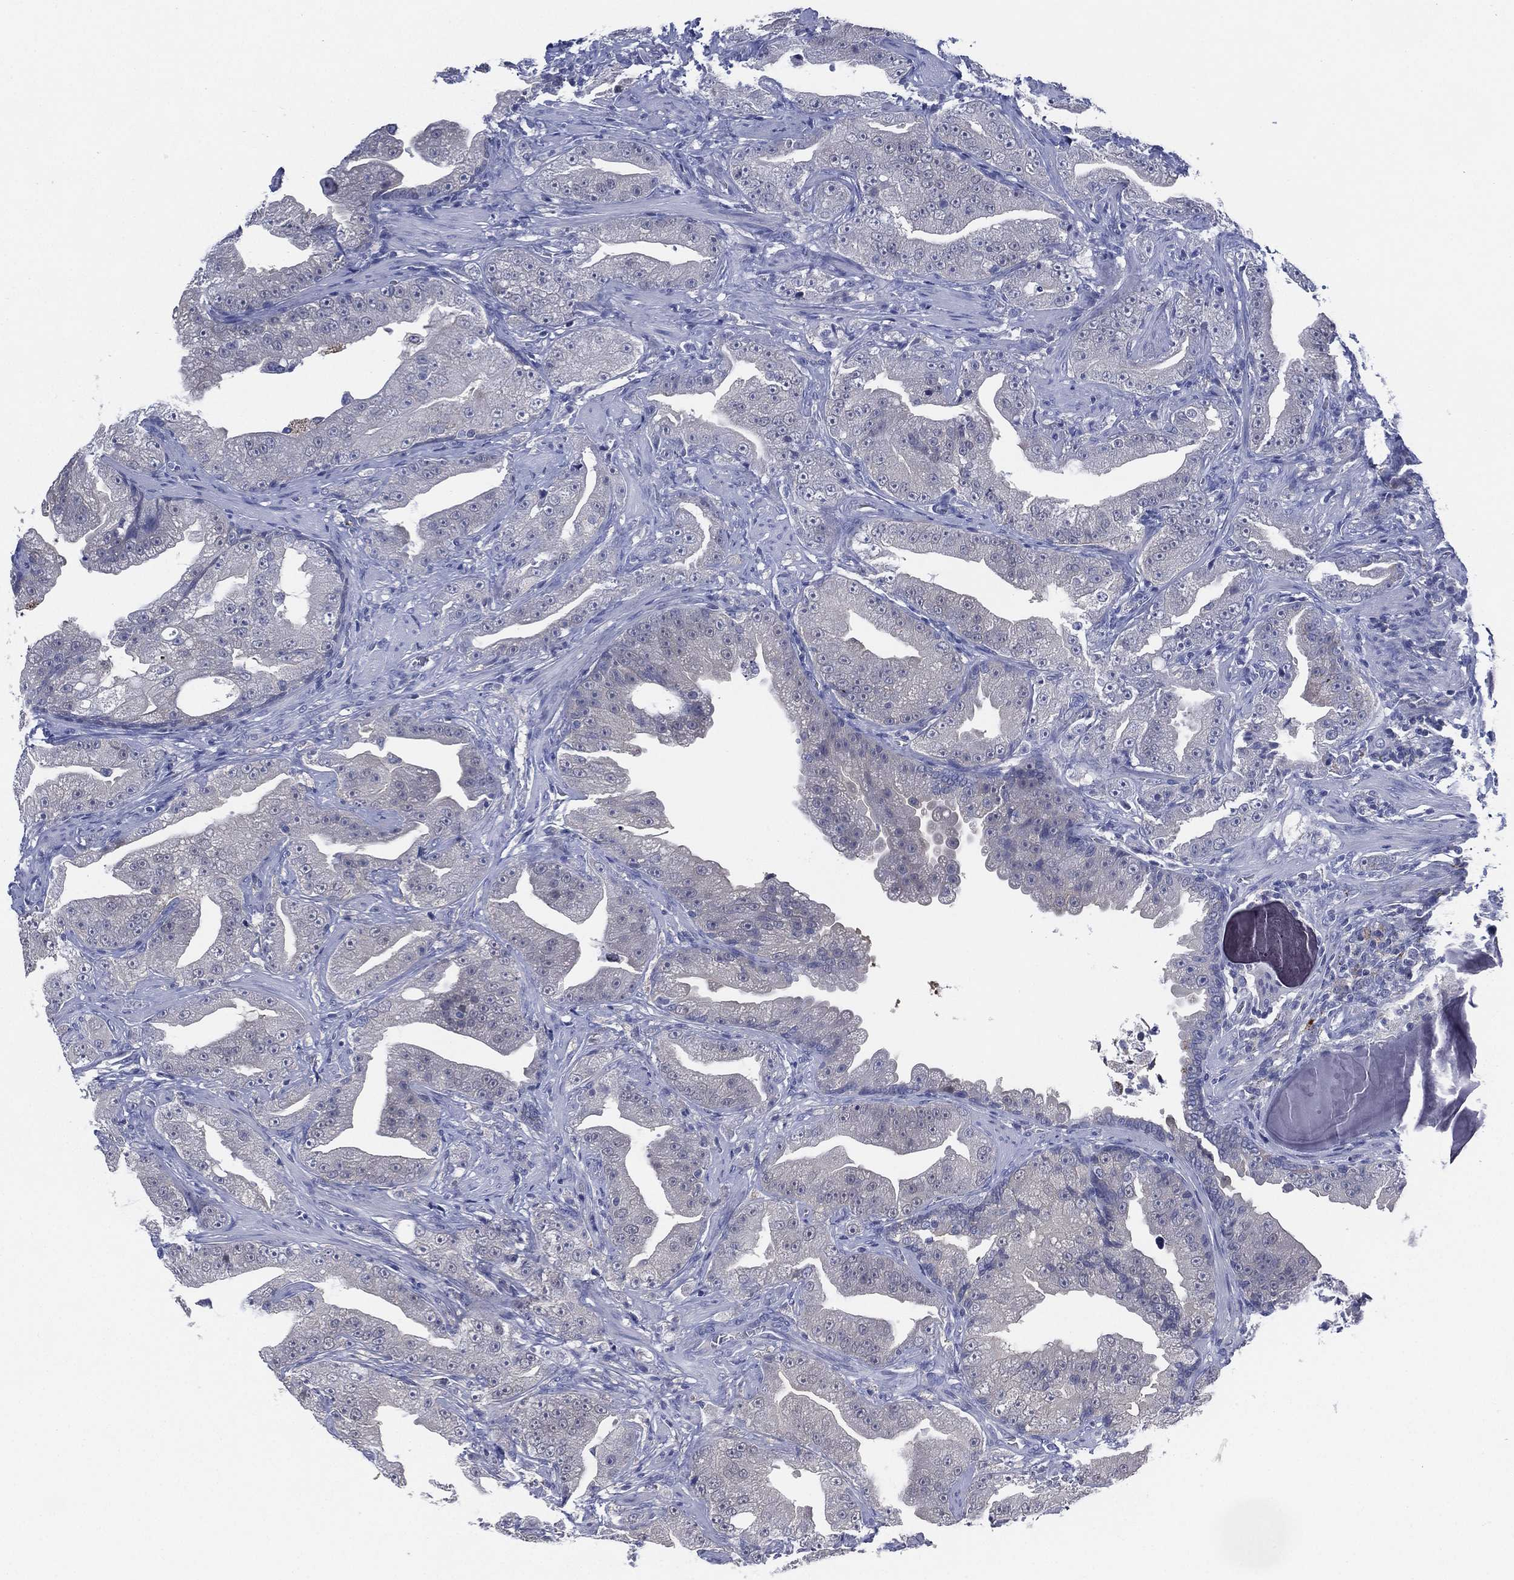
{"staining": {"intensity": "negative", "quantity": "none", "location": "none"}, "tissue": "prostate cancer", "cell_type": "Tumor cells", "image_type": "cancer", "snomed": [{"axis": "morphology", "description": "Adenocarcinoma, Low grade"}, {"axis": "topography", "description": "Prostate"}], "caption": "Prostate cancer (low-grade adenocarcinoma) was stained to show a protein in brown. There is no significant staining in tumor cells.", "gene": "C5orf46", "patient": {"sex": "male", "age": 62}}